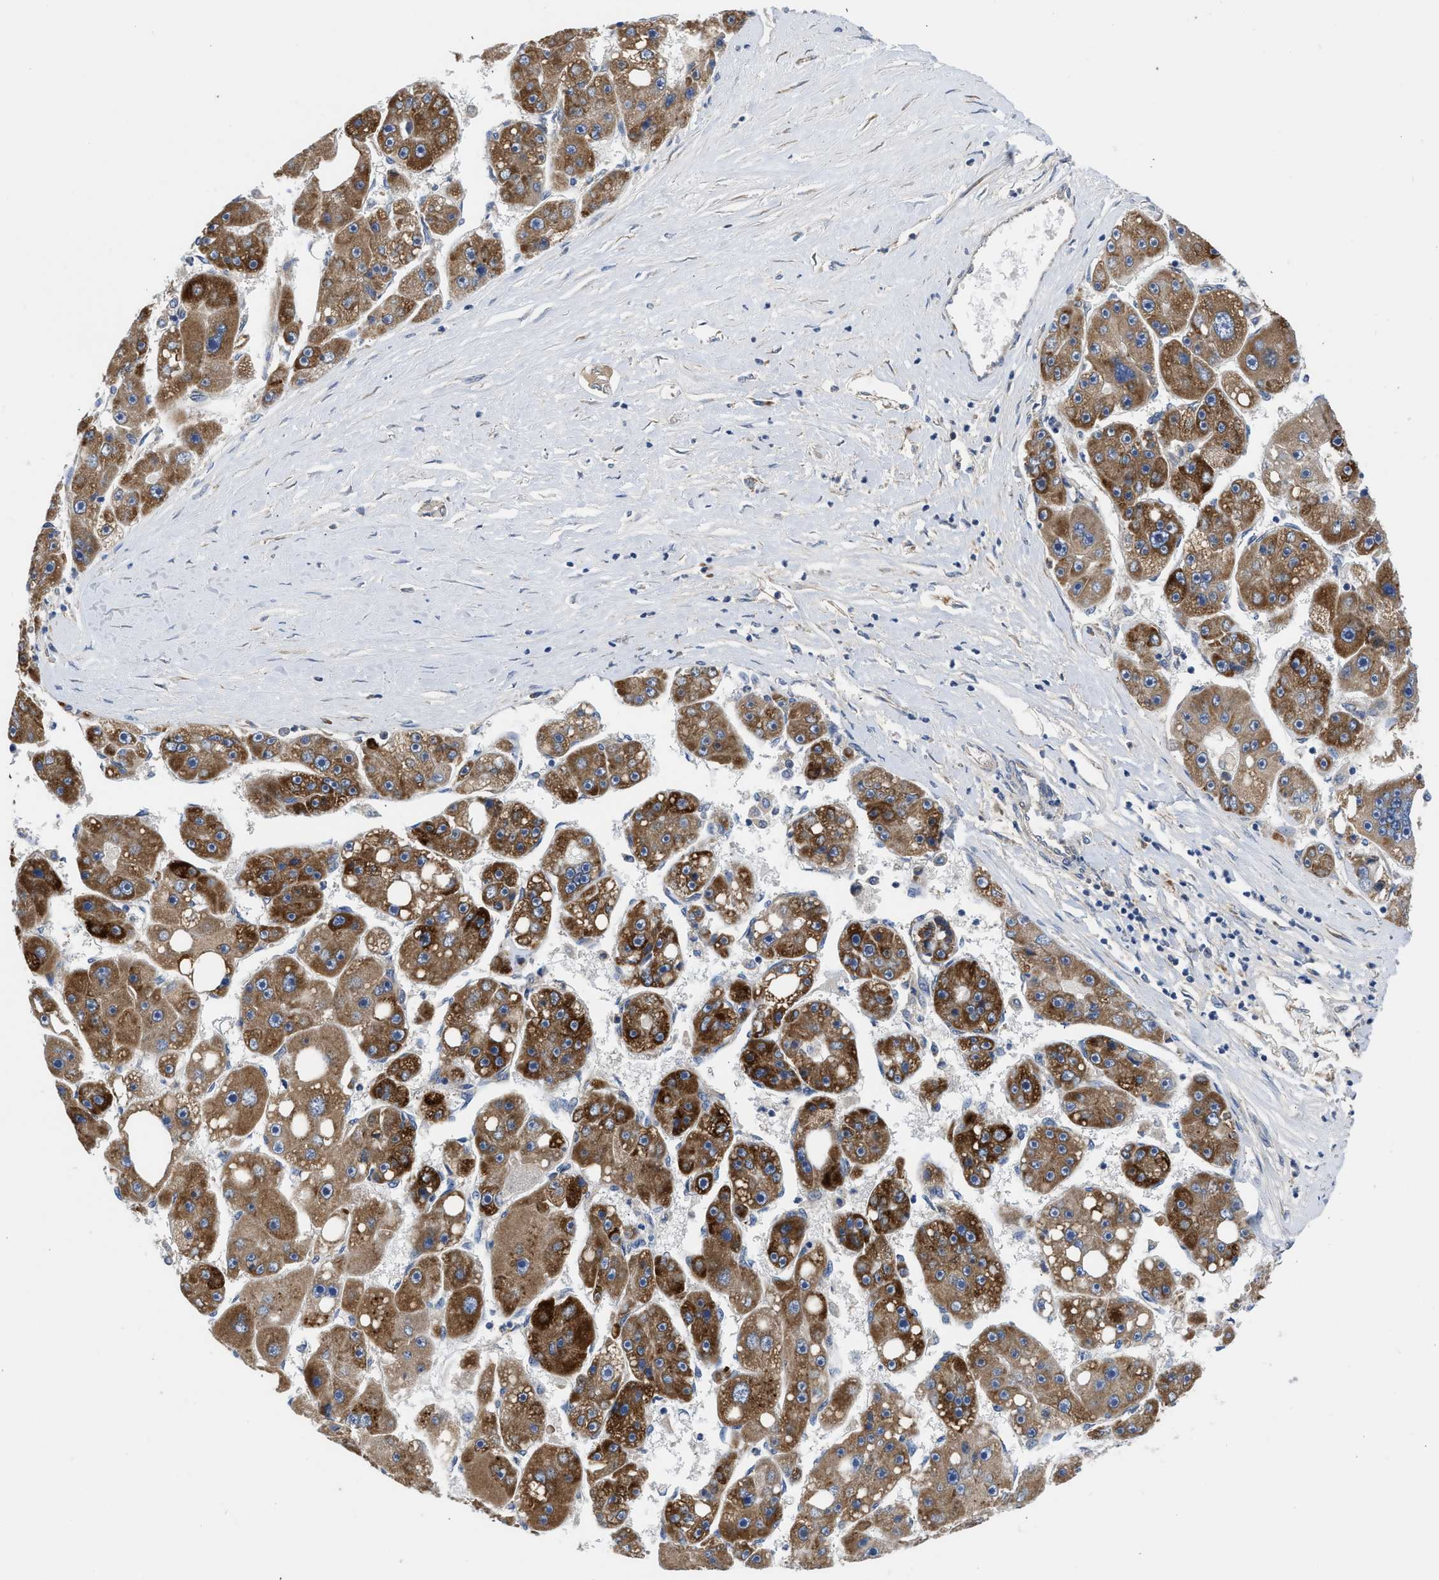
{"staining": {"intensity": "strong", "quantity": ">75%", "location": "cytoplasmic/membranous"}, "tissue": "liver cancer", "cell_type": "Tumor cells", "image_type": "cancer", "snomed": [{"axis": "morphology", "description": "Carcinoma, Hepatocellular, NOS"}, {"axis": "topography", "description": "Liver"}], "caption": "Protein staining of liver cancer (hepatocellular carcinoma) tissue demonstrates strong cytoplasmic/membranous positivity in about >75% of tumor cells.", "gene": "POLG2", "patient": {"sex": "female", "age": 61}}